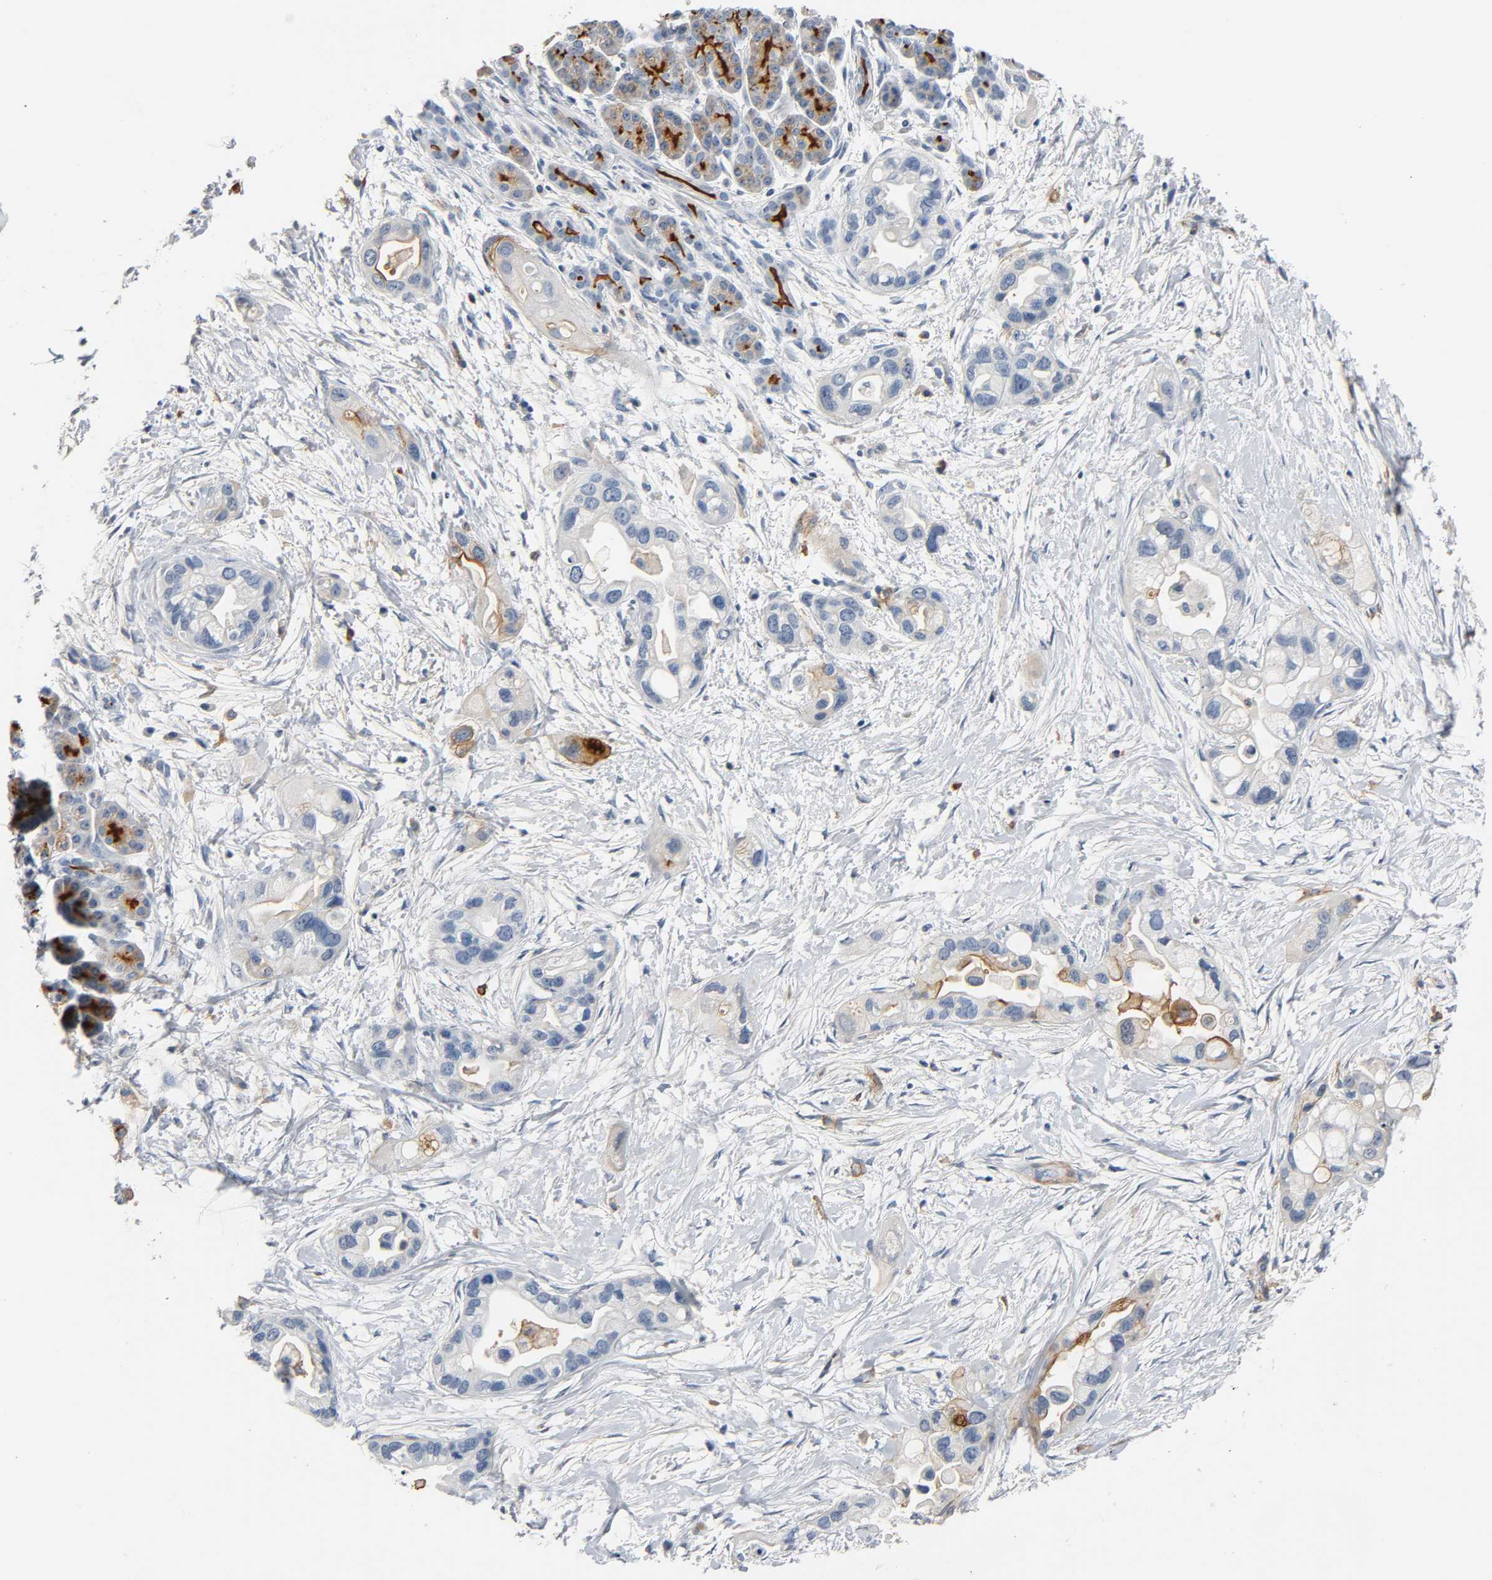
{"staining": {"intensity": "negative", "quantity": "none", "location": "none"}, "tissue": "pancreatic cancer", "cell_type": "Tumor cells", "image_type": "cancer", "snomed": [{"axis": "morphology", "description": "Adenocarcinoma, NOS"}, {"axis": "topography", "description": "Pancreas"}], "caption": "This is a photomicrograph of IHC staining of adenocarcinoma (pancreatic), which shows no staining in tumor cells.", "gene": "ANPEP", "patient": {"sex": "female", "age": 77}}